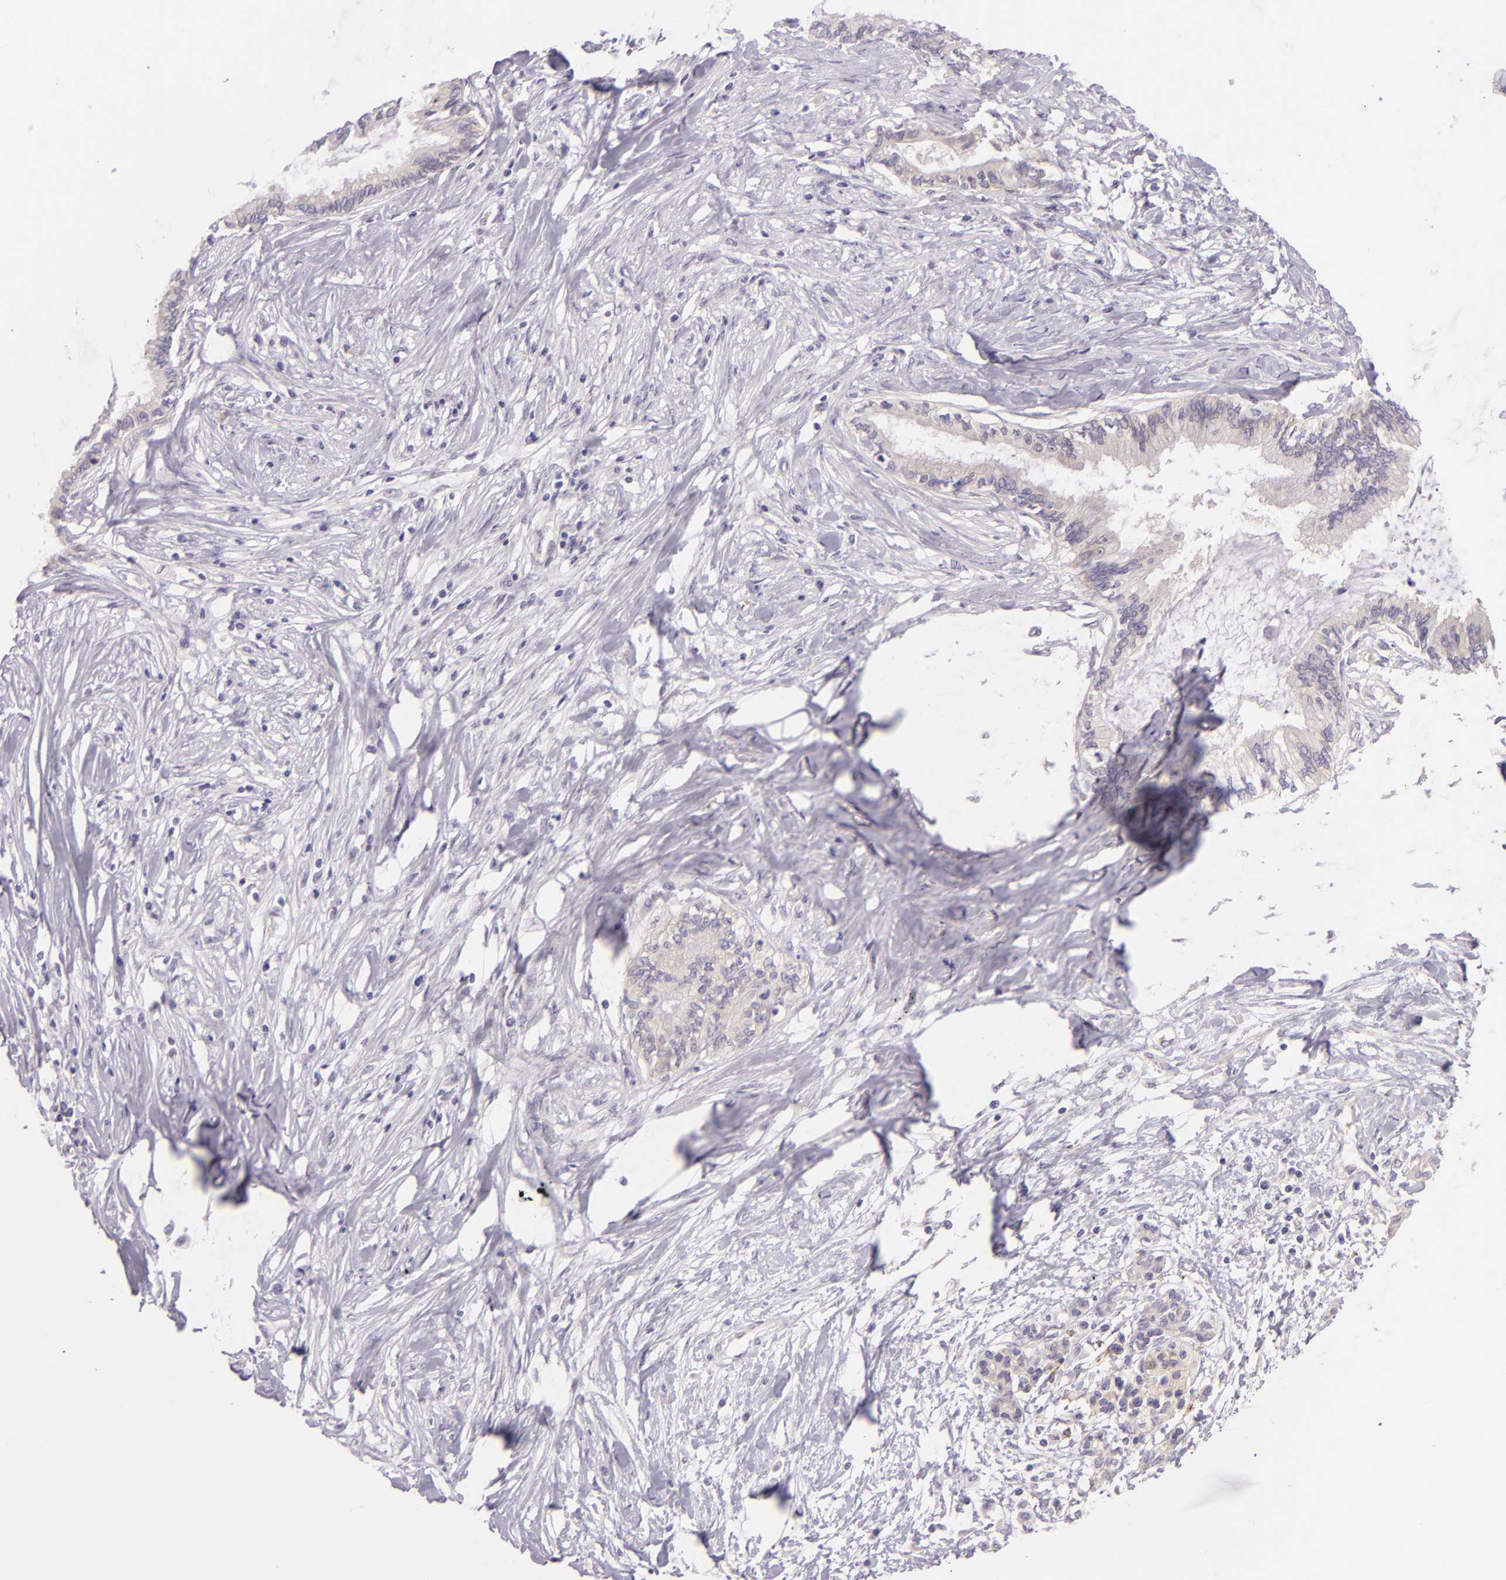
{"staining": {"intensity": "negative", "quantity": "none", "location": "none"}, "tissue": "pancreatic cancer", "cell_type": "Tumor cells", "image_type": "cancer", "snomed": [{"axis": "morphology", "description": "Adenocarcinoma, NOS"}, {"axis": "topography", "description": "Pancreas"}], "caption": "DAB immunohistochemical staining of pancreatic cancer (adenocarcinoma) displays no significant expression in tumor cells.", "gene": "ZC3H7B", "patient": {"sex": "female", "age": 64}}